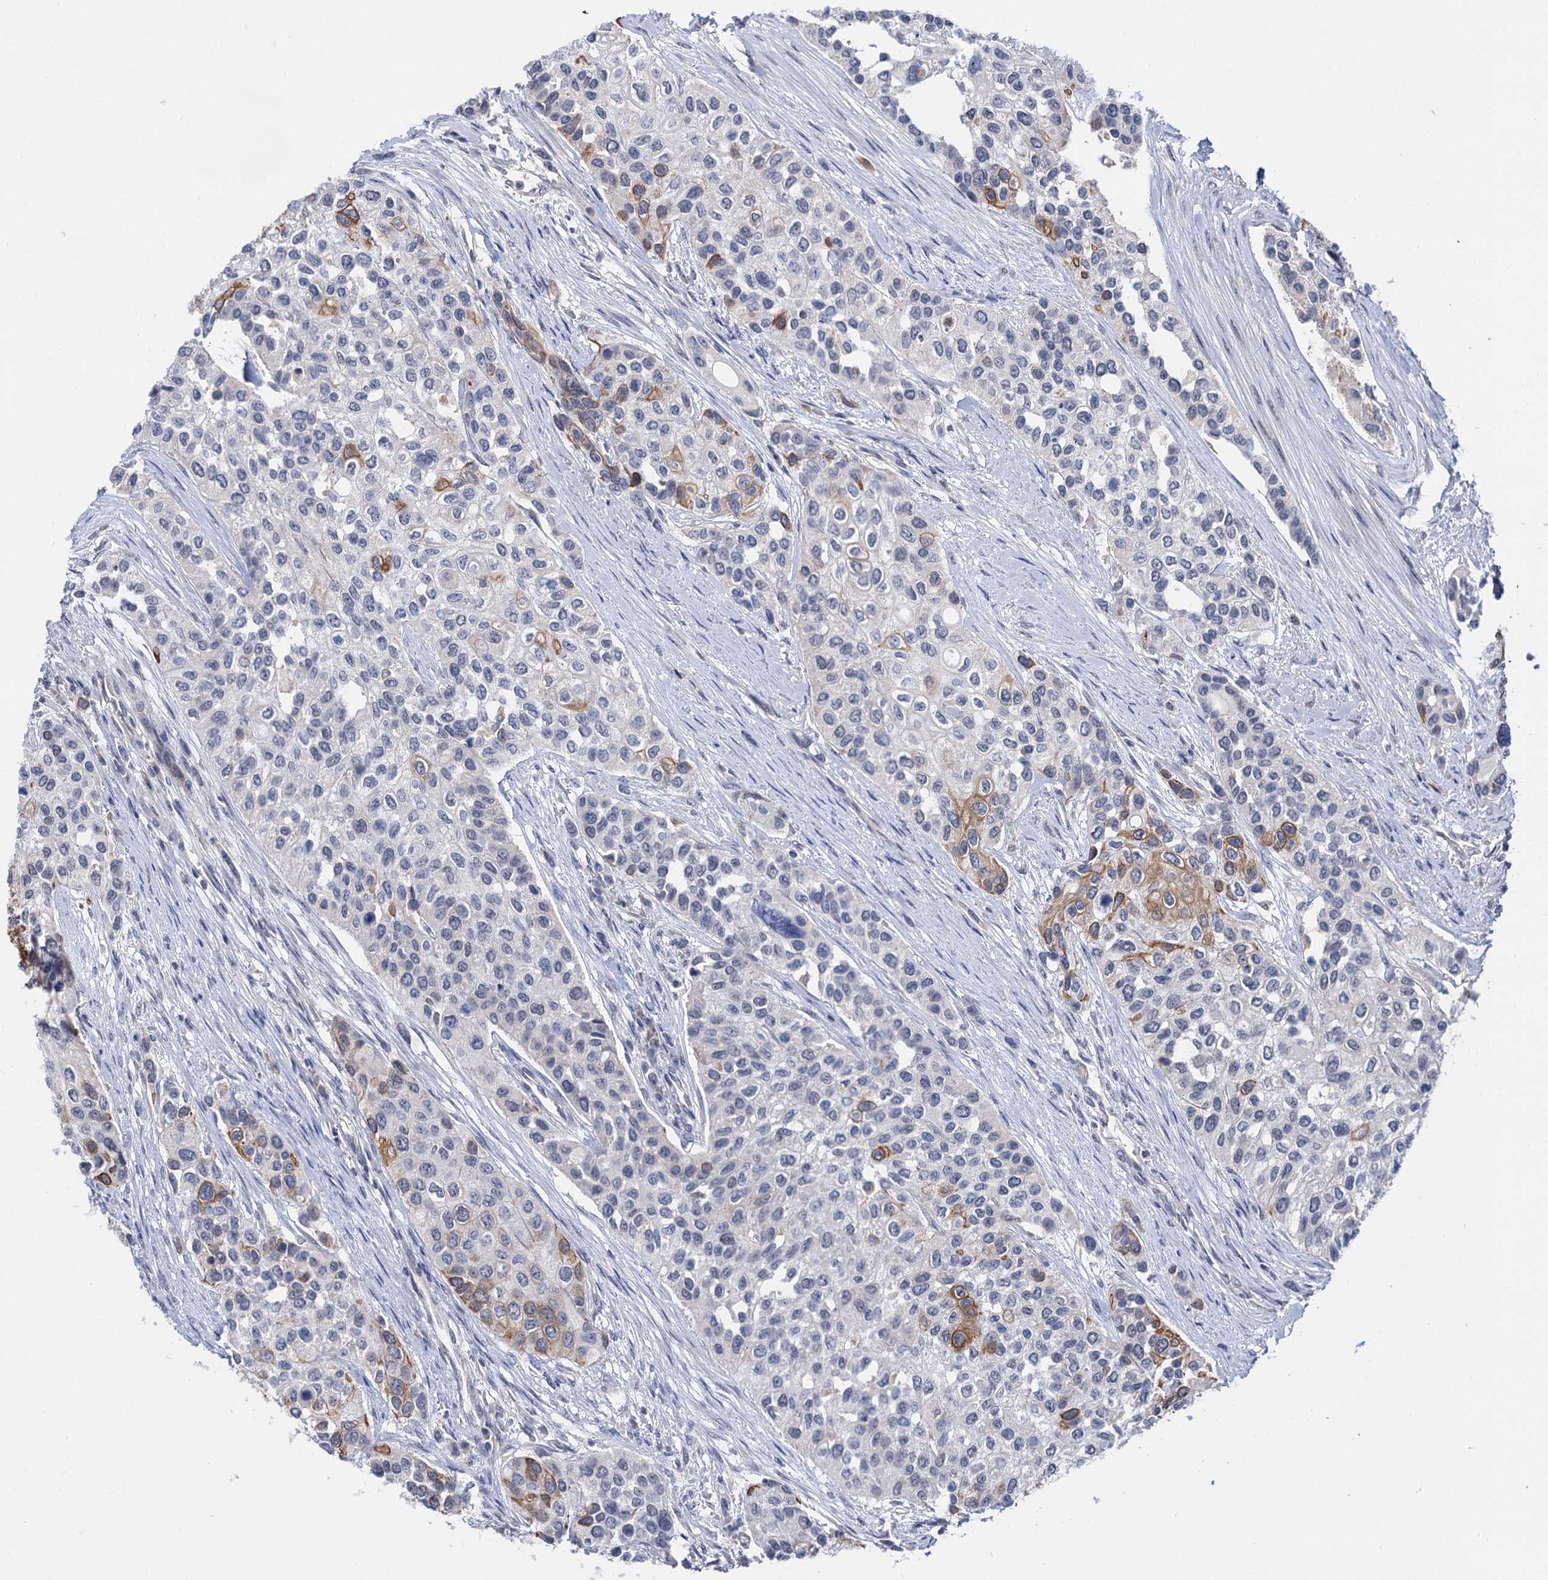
{"staining": {"intensity": "moderate", "quantity": "<25%", "location": "cytoplasmic/membranous"}, "tissue": "urothelial cancer", "cell_type": "Tumor cells", "image_type": "cancer", "snomed": [{"axis": "morphology", "description": "Normal tissue, NOS"}, {"axis": "morphology", "description": "Urothelial carcinoma, High grade"}, {"axis": "topography", "description": "Vascular tissue"}, {"axis": "topography", "description": "Urinary bladder"}], "caption": "Brown immunohistochemical staining in urothelial cancer demonstrates moderate cytoplasmic/membranous expression in approximately <25% of tumor cells.", "gene": "NEK10", "patient": {"sex": "female", "age": 56}}